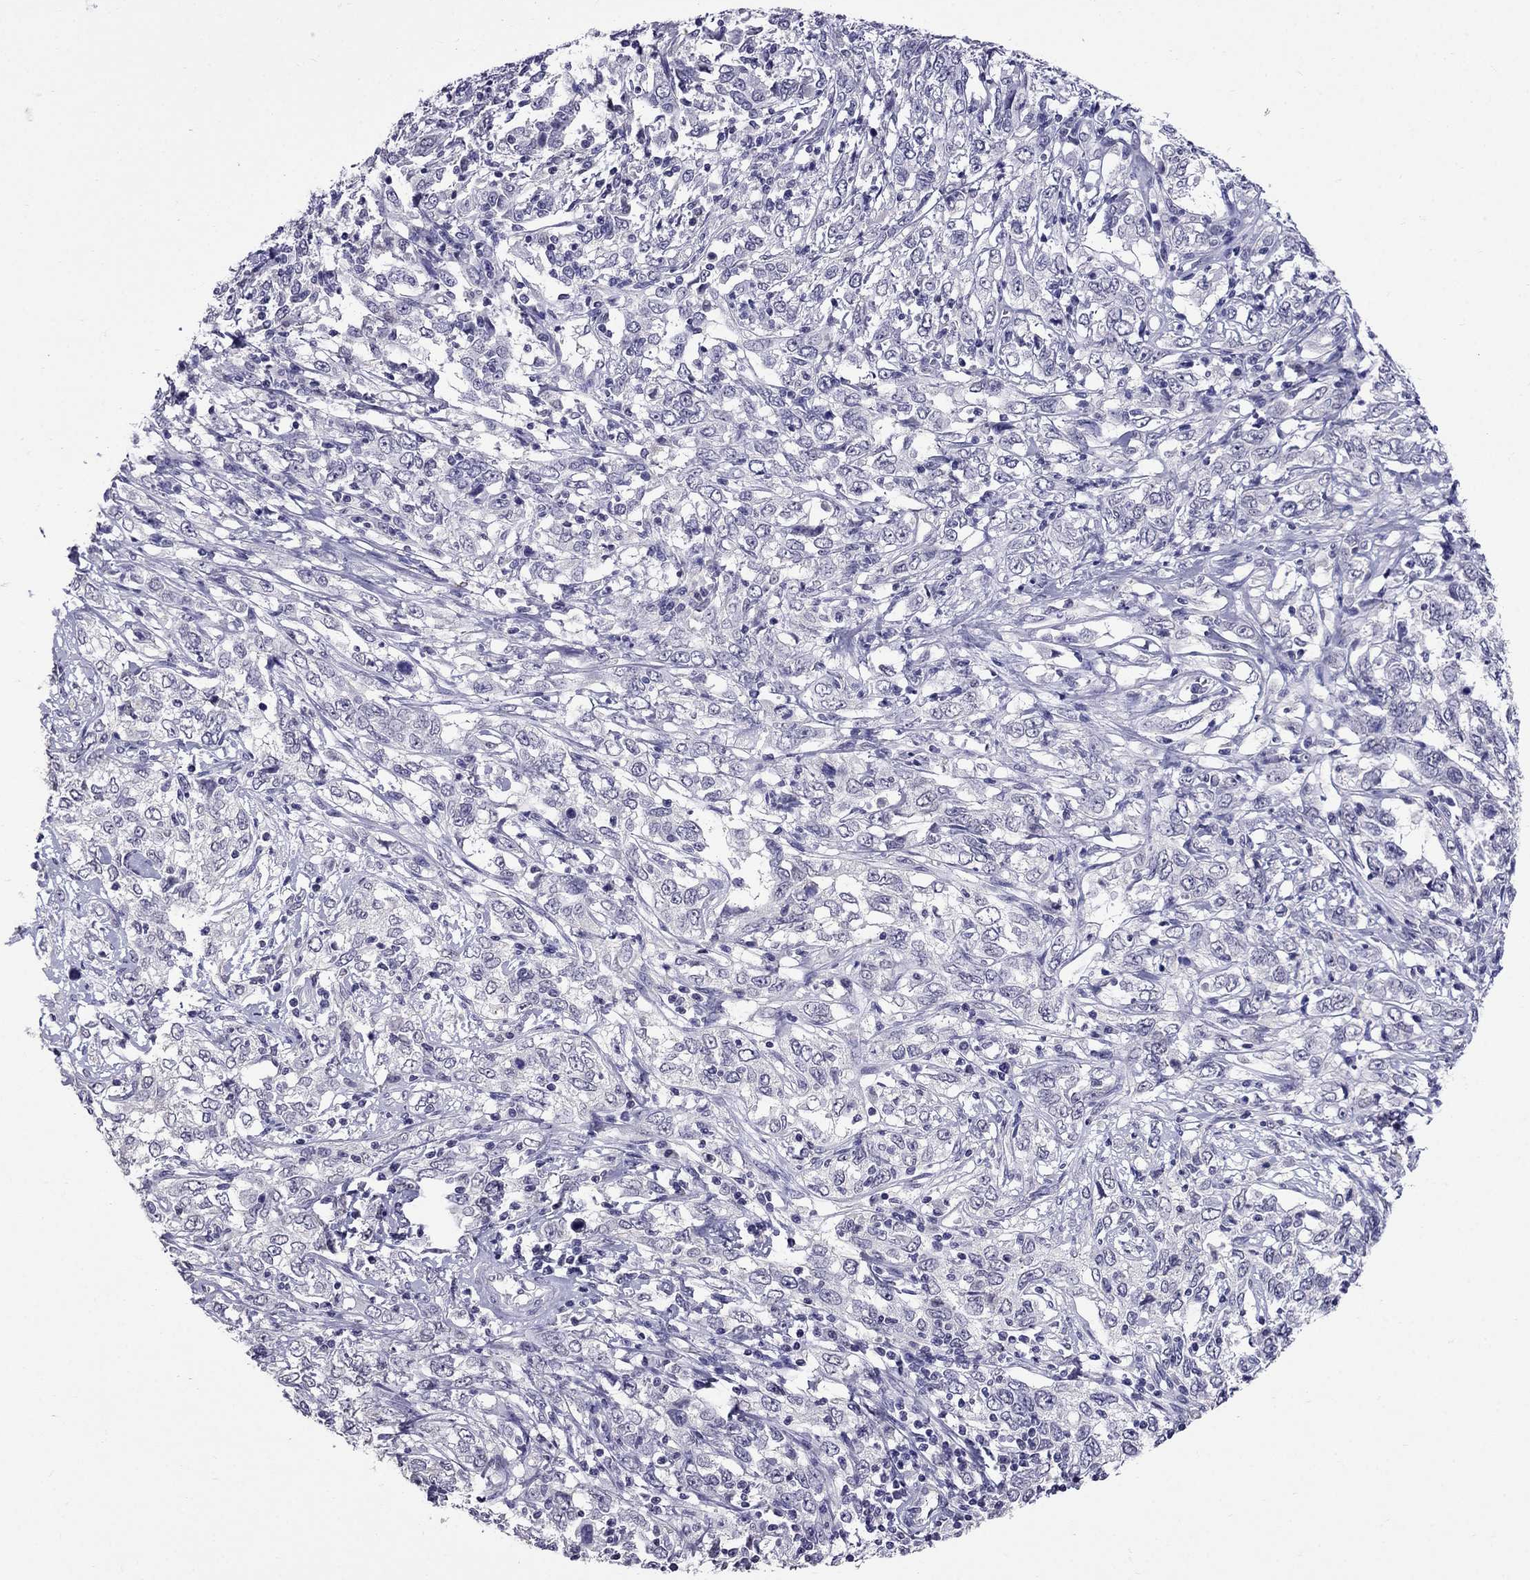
{"staining": {"intensity": "negative", "quantity": "none", "location": "none"}, "tissue": "cervical cancer", "cell_type": "Tumor cells", "image_type": "cancer", "snomed": [{"axis": "morphology", "description": "Adenocarcinoma, NOS"}, {"axis": "topography", "description": "Cervix"}], "caption": "Immunohistochemical staining of cervical cancer (adenocarcinoma) demonstrates no significant expression in tumor cells.", "gene": "OLFM4", "patient": {"sex": "female", "age": 40}}